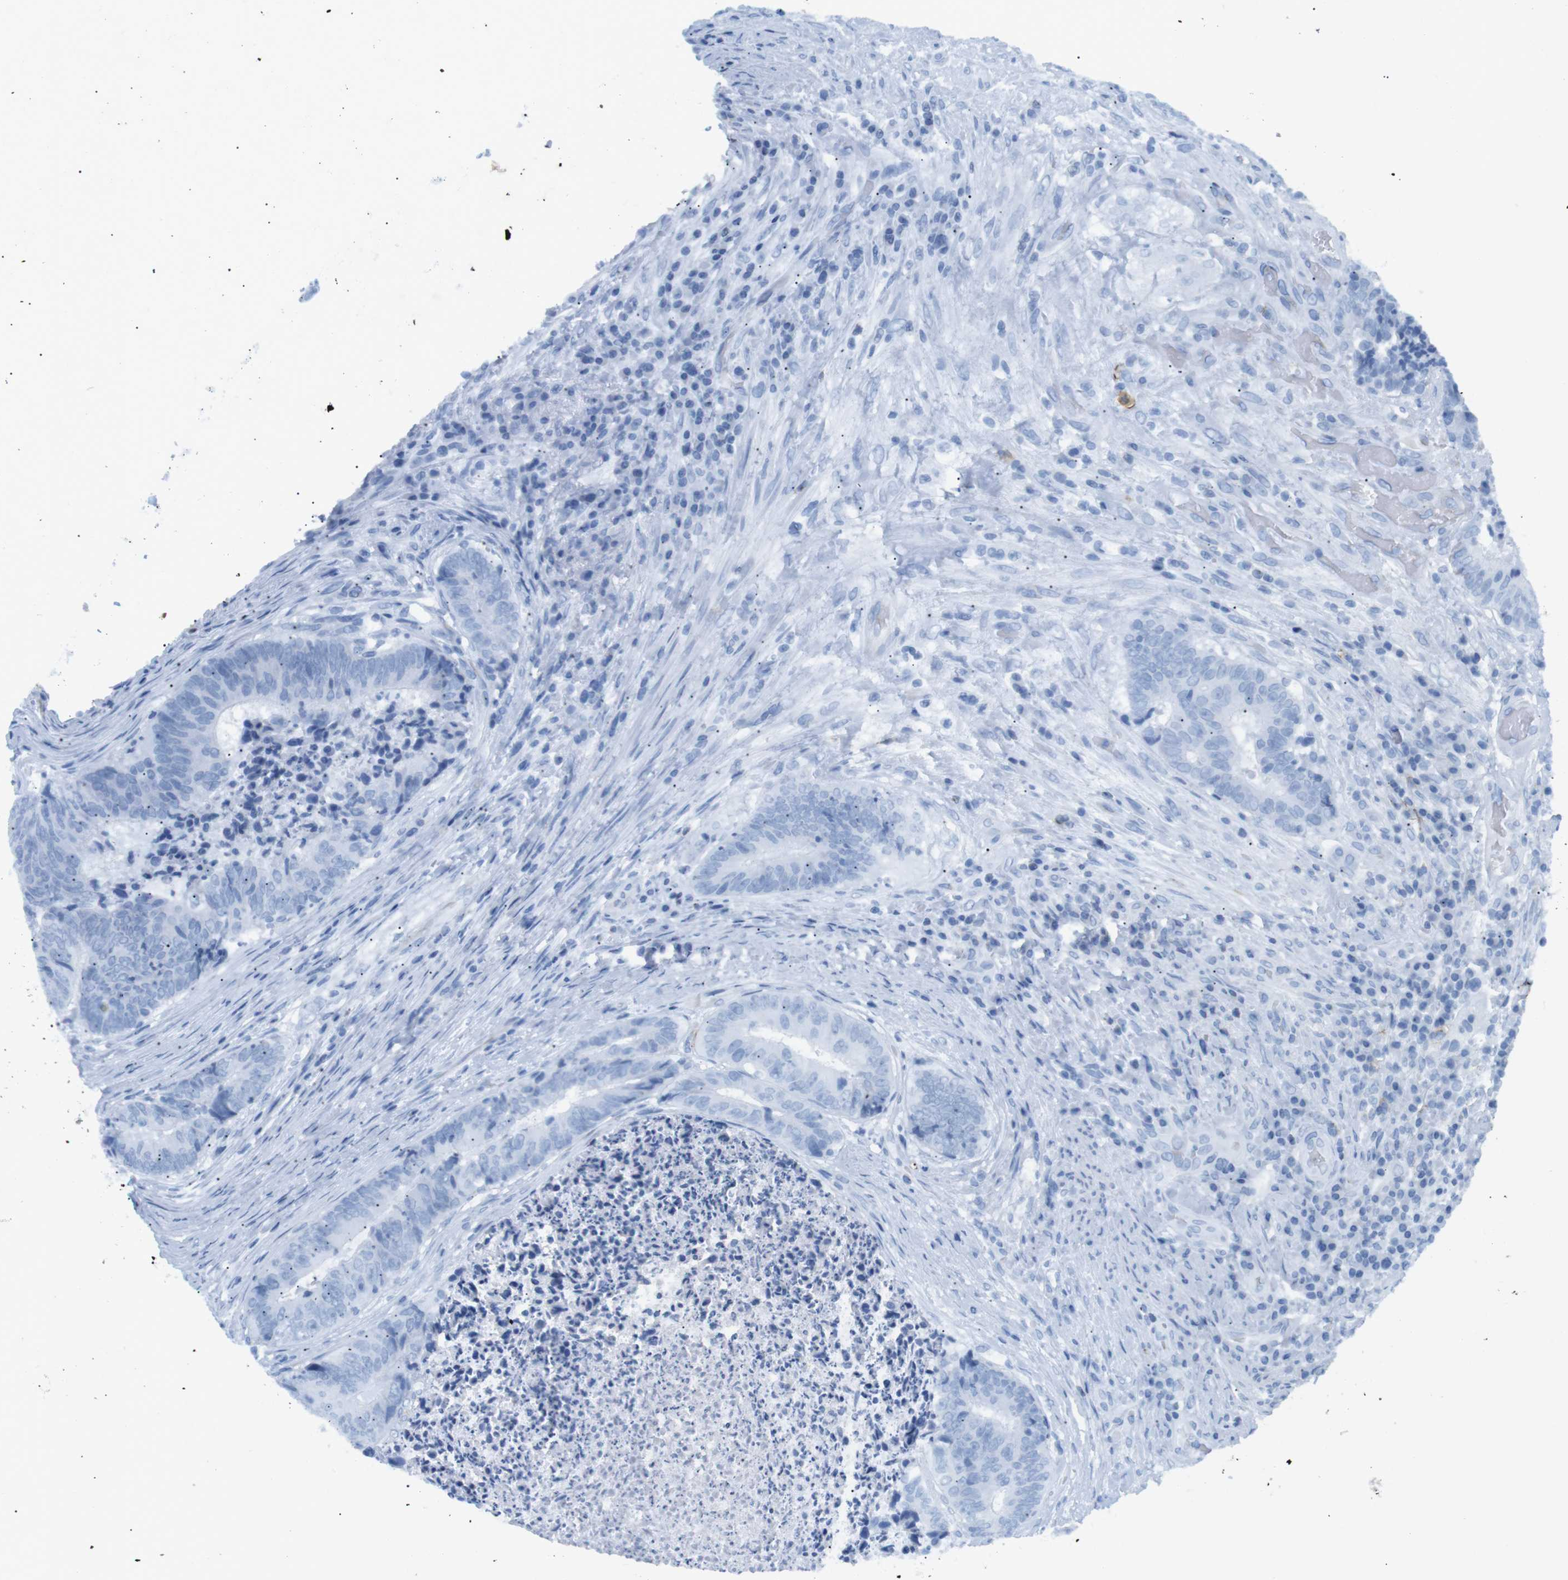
{"staining": {"intensity": "negative", "quantity": "none", "location": "none"}, "tissue": "colorectal cancer", "cell_type": "Tumor cells", "image_type": "cancer", "snomed": [{"axis": "morphology", "description": "Adenocarcinoma, NOS"}, {"axis": "topography", "description": "Rectum"}], "caption": "Colorectal cancer was stained to show a protein in brown. There is no significant expression in tumor cells. Nuclei are stained in blue.", "gene": "TNFRSF4", "patient": {"sex": "male", "age": 72}}